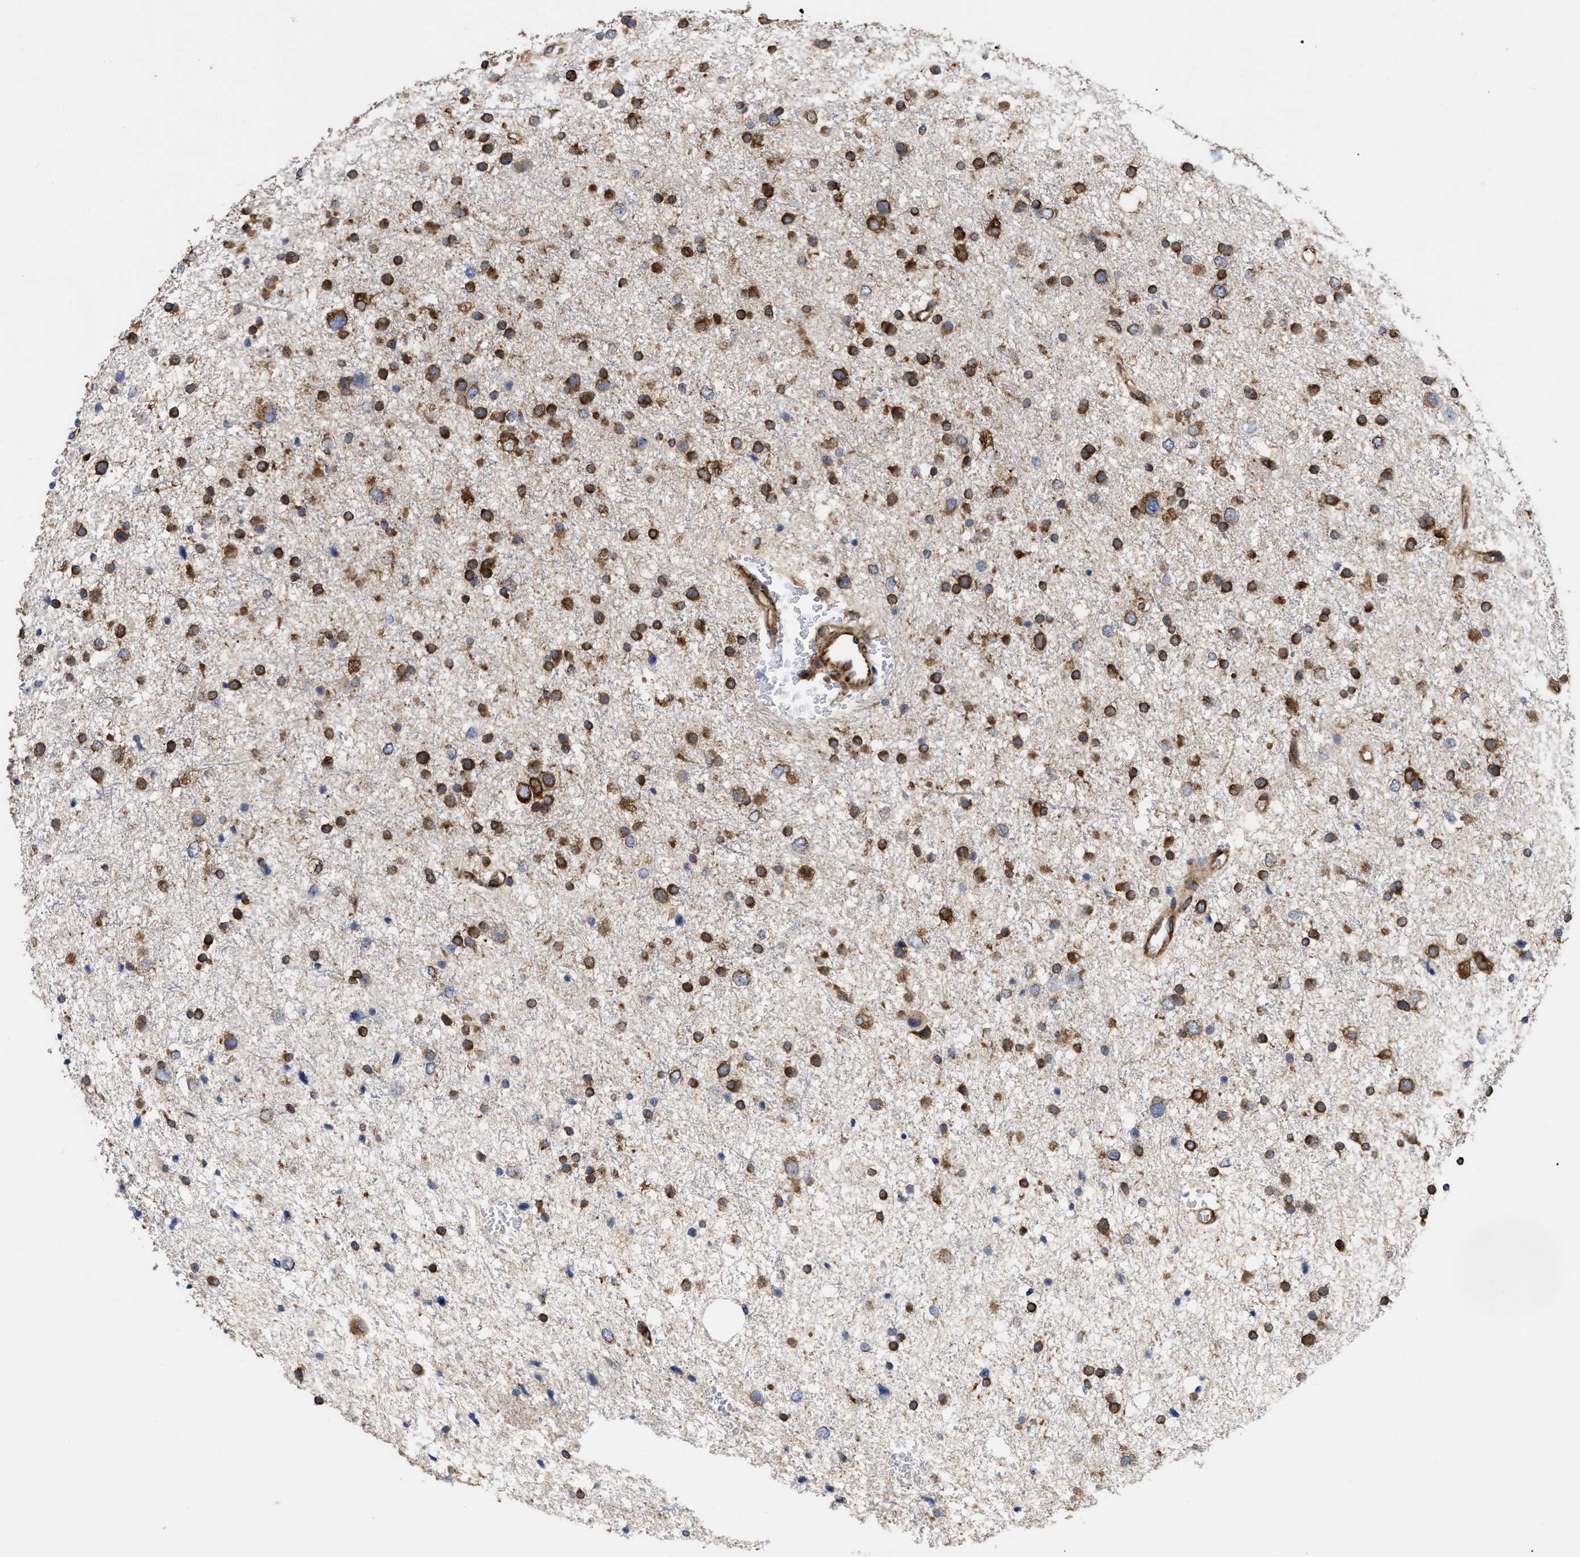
{"staining": {"intensity": "strong", "quantity": ">75%", "location": "cytoplasmic/membranous"}, "tissue": "glioma", "cell_type": "Tumor cells", "image_type": "cancer", "snomed": [{"axis": "morphology", "description": "Glioma, malignant, Low grade"}, {"axis": "topography", "description": "Brain"}], "caption": "High-power microscopy captured an immunohistochemistry photomicrograph of malignant glioma (low-grade), revealing strong cytoplasmic/membranous expression in about >75% of tumor cells.", "gene": "FAM120A", "patient": {"sex": "female", "age": 37}}